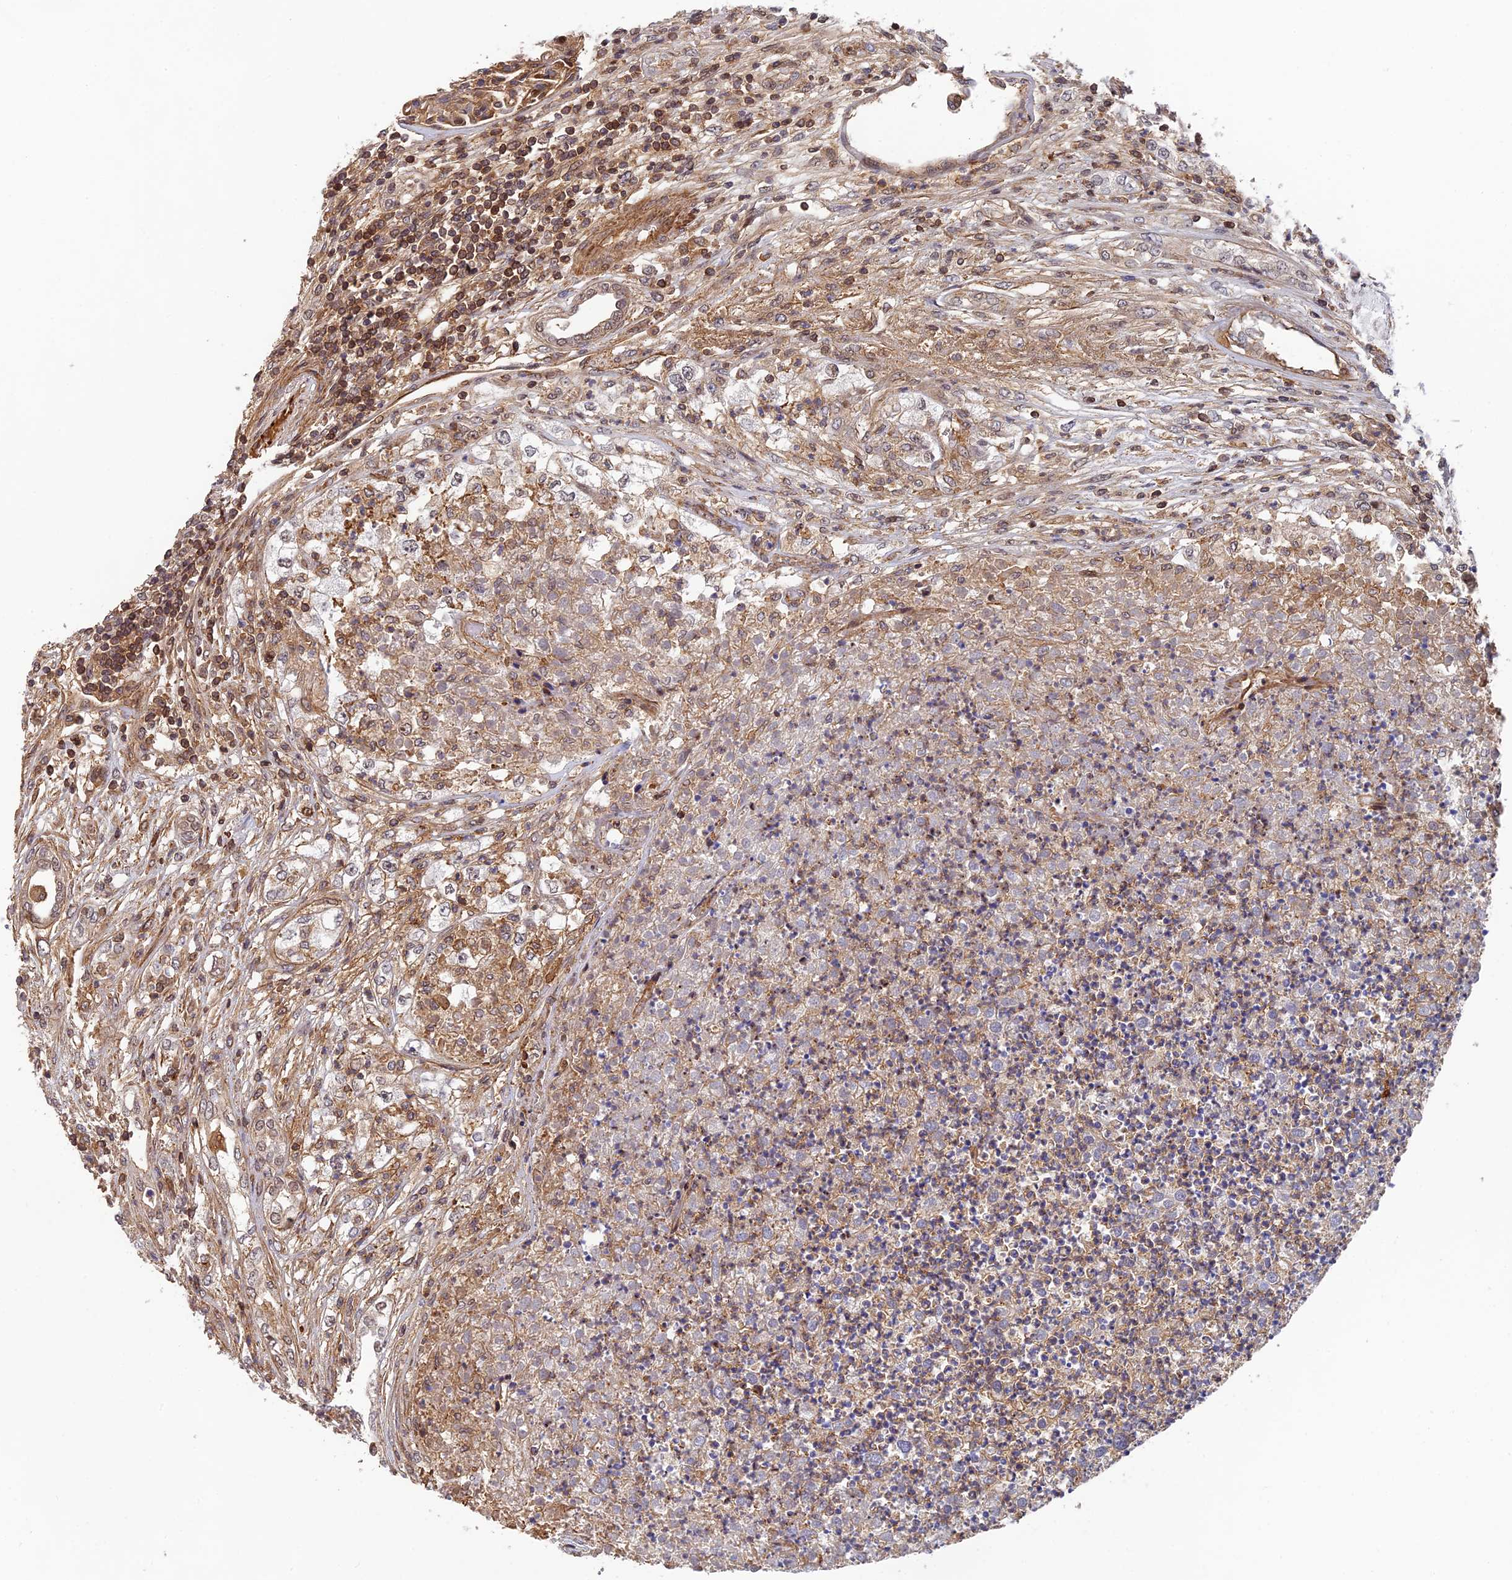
{"staining": {"intensity": "weak", "quantity": "25%-75%", "location": "cytoplasmic/membranous"}, "tissue": "renal cancer", "cell_type": "Tumor cells", "image_type": "cancer", "snomed": [{"axis": "morphology", "description": "Adenocarcinoma, NOS"}, {"axis": "topography", "description": "Kidney"}], "caption": "A photomicrograph of renal cancer (adenocarcinoma) stained for a protein shows weak cytoplasmic/membranous brown staining in tumor cells.", "gene": "OSBPL1A", "patient": {"sex": "female", "age": 54}}